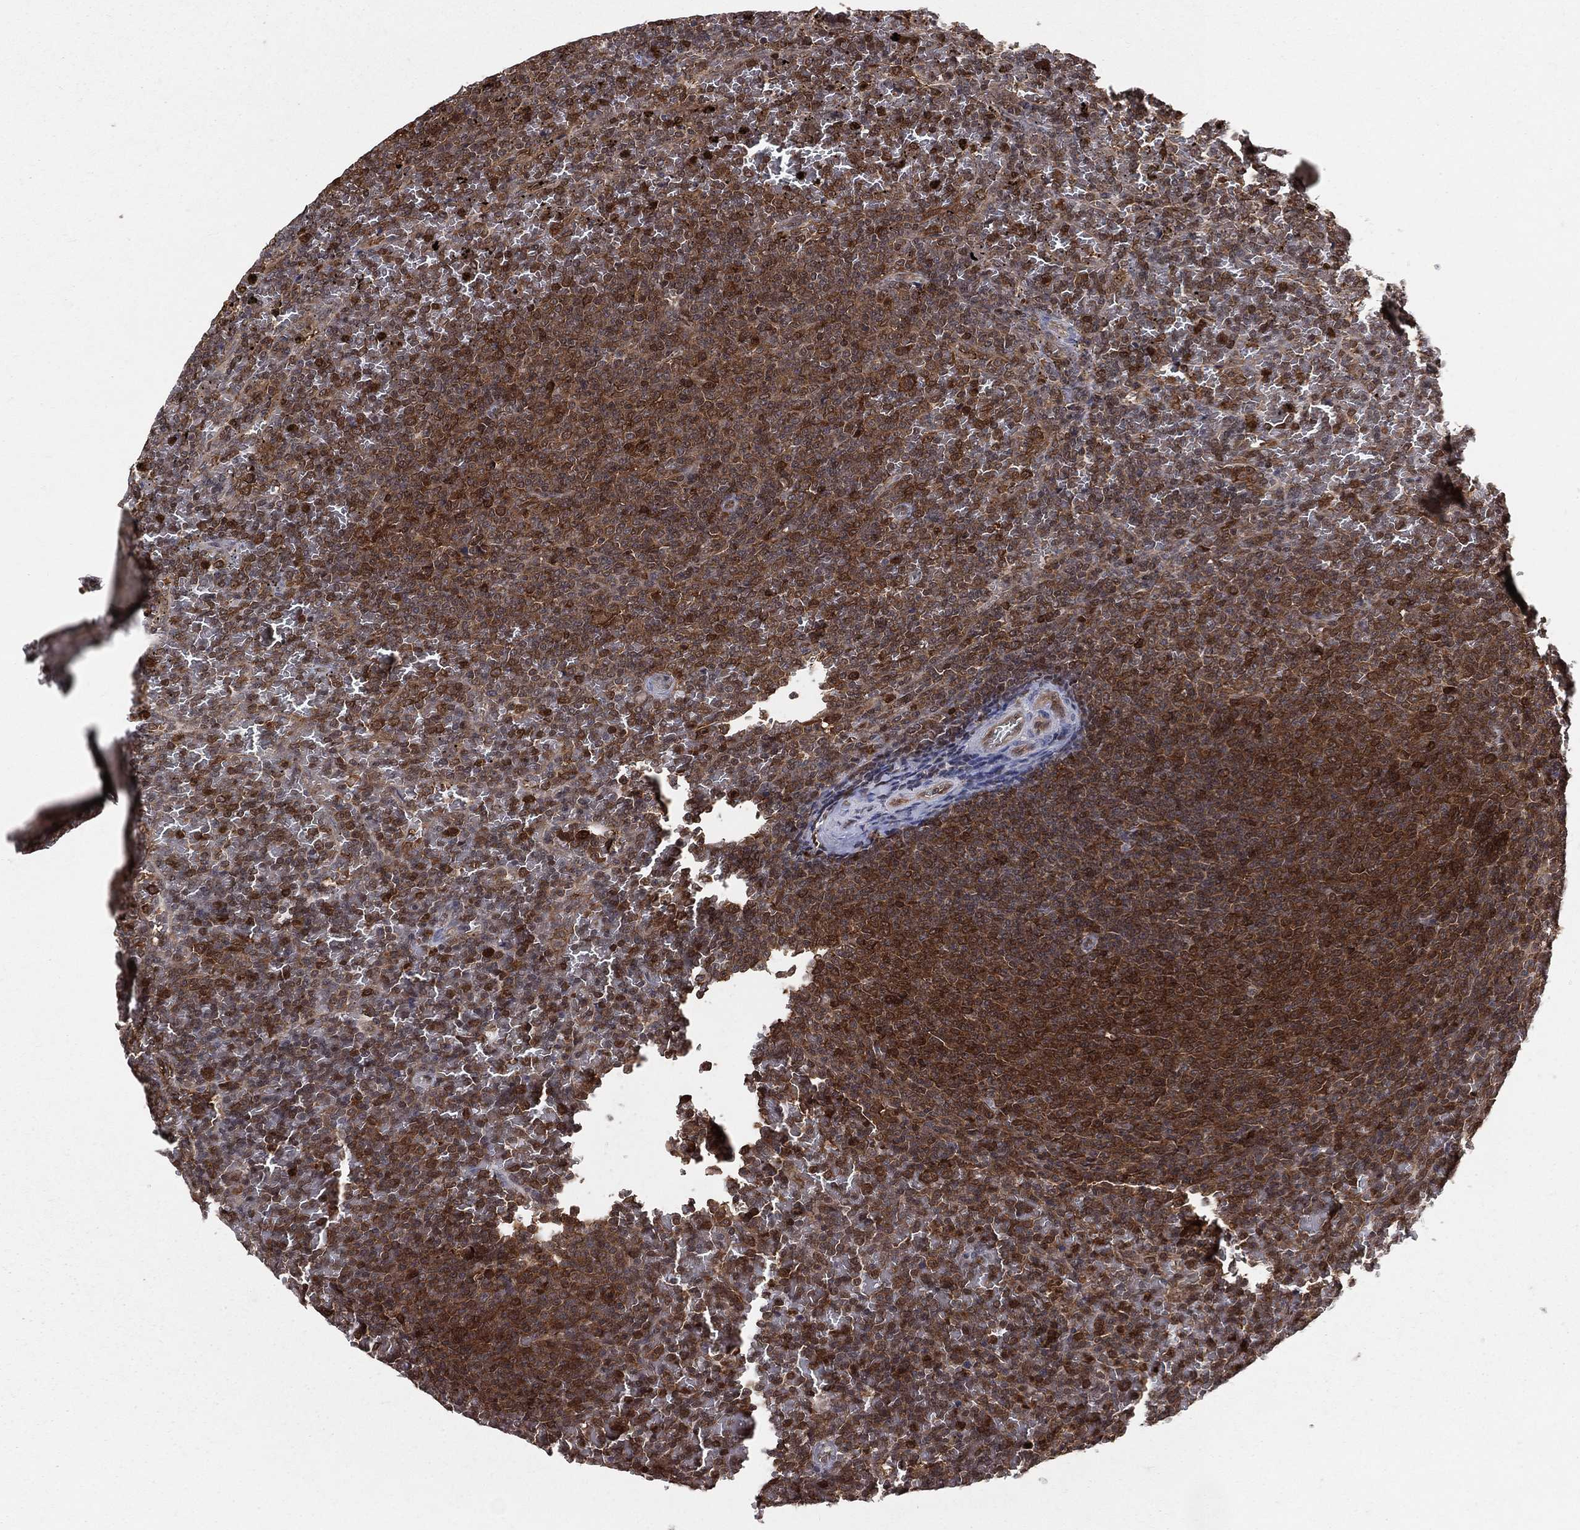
{"staining": {"intensity": "moderate", "quantity": "25%-75%", "location": "cytoplasmic/membranous,nuclear"}, "tissue": "lymphoma", "cell_type": "Tumor cells", "image_type": "cancer", "snomed": [{"axis": "morphology", "description": "Malignant lymphoma, non-Hodgkin's type, Low grade"}, {"axis": "topography", "description": "Spleen"}], "caption": "Human lymphoma stained with a protein marker exhibits moderate staining in tumor cells.", "gene": "ENO1", "patient": {"sex": "female", "age": 77}}